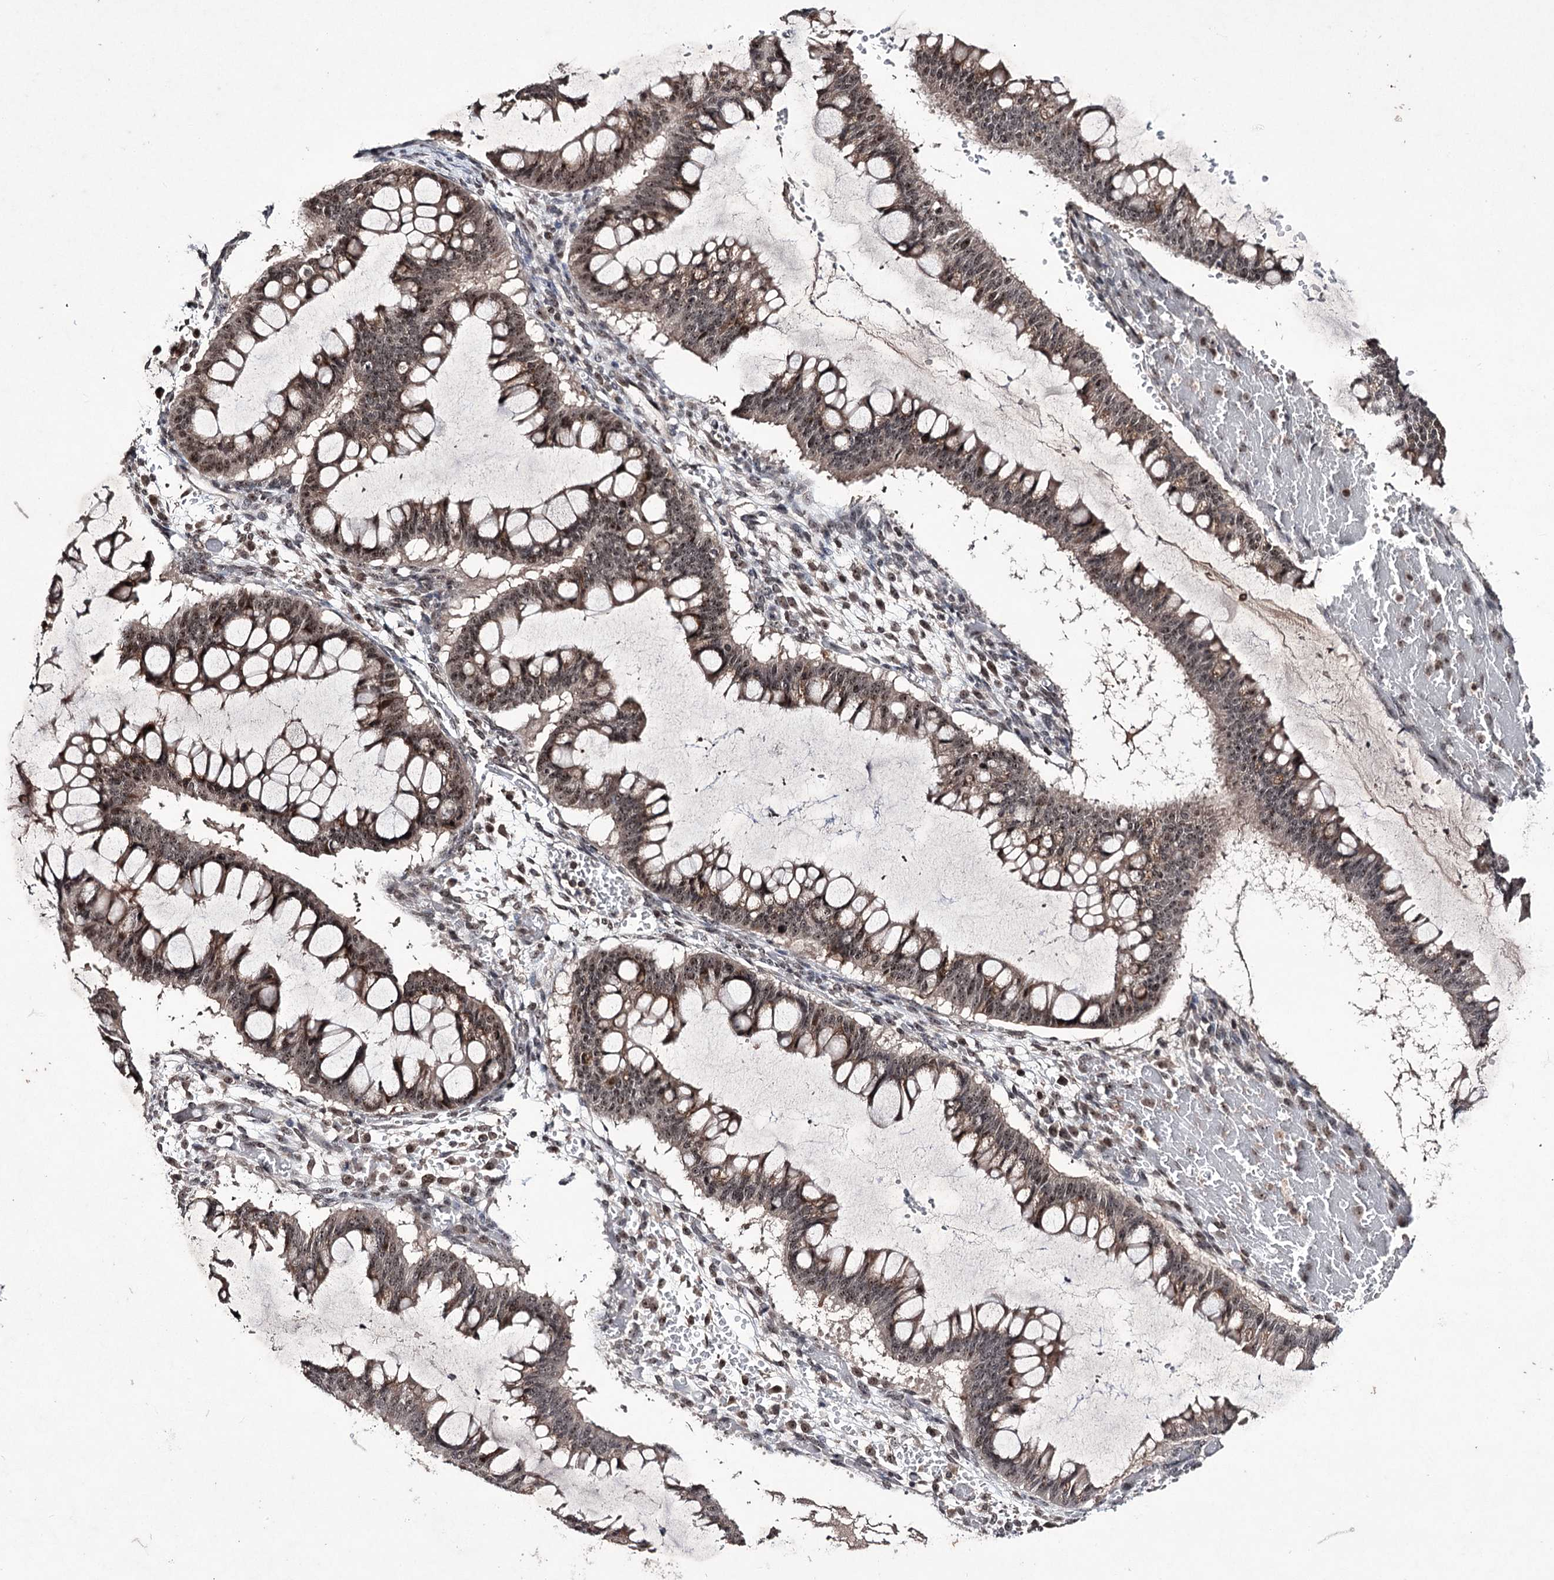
{"staining": {"intensity": "moderate", "quantity": "25%-75%", "location": "nuclear"}, "tissue": "ovarian cancer", "cell_type": "Tumor cells", "image_type": "cancer", "snomed": [{"axis": "morphology", "description": "Cystadenocarcinoma, mucinous, NOS"}, {"axis": "topography", "description": "Ovary"}], "caption": "Brown immunohistochemical staining in ovarian mucinous cystadenocarcinoma displays moderate nuclear expression in about 25%-75% of tumor cells. (Brightfield microscopy of DAB IHC at high magnification).", "gene": "VGLL4", "patient": {"sex": "female", "age": 73}}